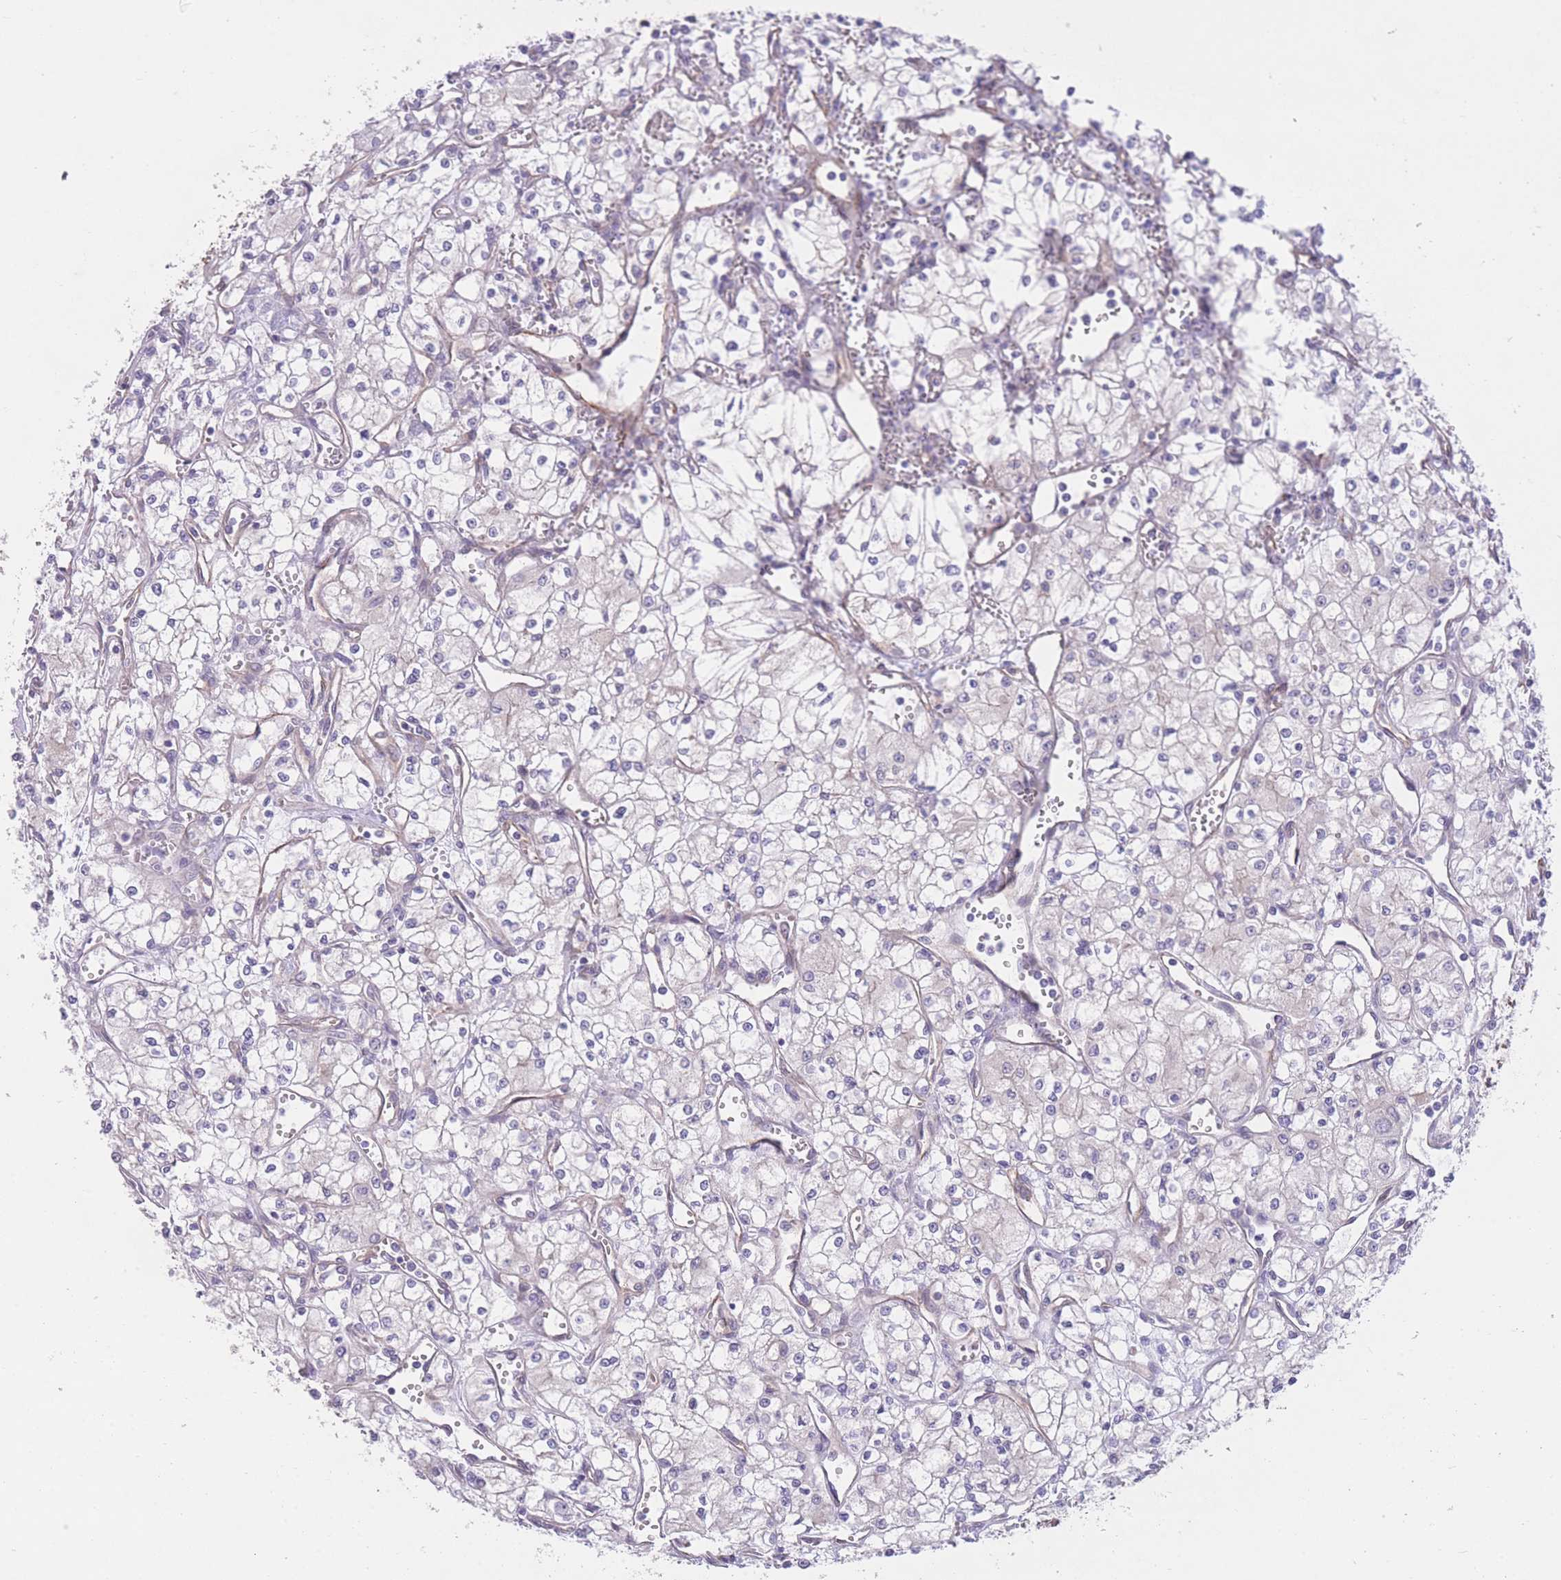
{"staining": {"intensity": "negative", "quantity": "none", "location": "none"}, "tissue": "renal cancer", "cell_type": "Tumor cells", "image_type": "cancer", "snomed": [{"axis": "morphology", "description": "Adenocarcinoma, NOS"}, {"axis": "topography", "description": "Kidney"}], "caption": "High magnification brightfield microscopy of renal adenocarcinoma stained with DAB (brown) and counterstained with hematoxylin (blue): tumor cells show no significant expression. Nuclei are stained in blue.", "gene": "QTRT1", "patient": {"sex": "male", "age": 59}}